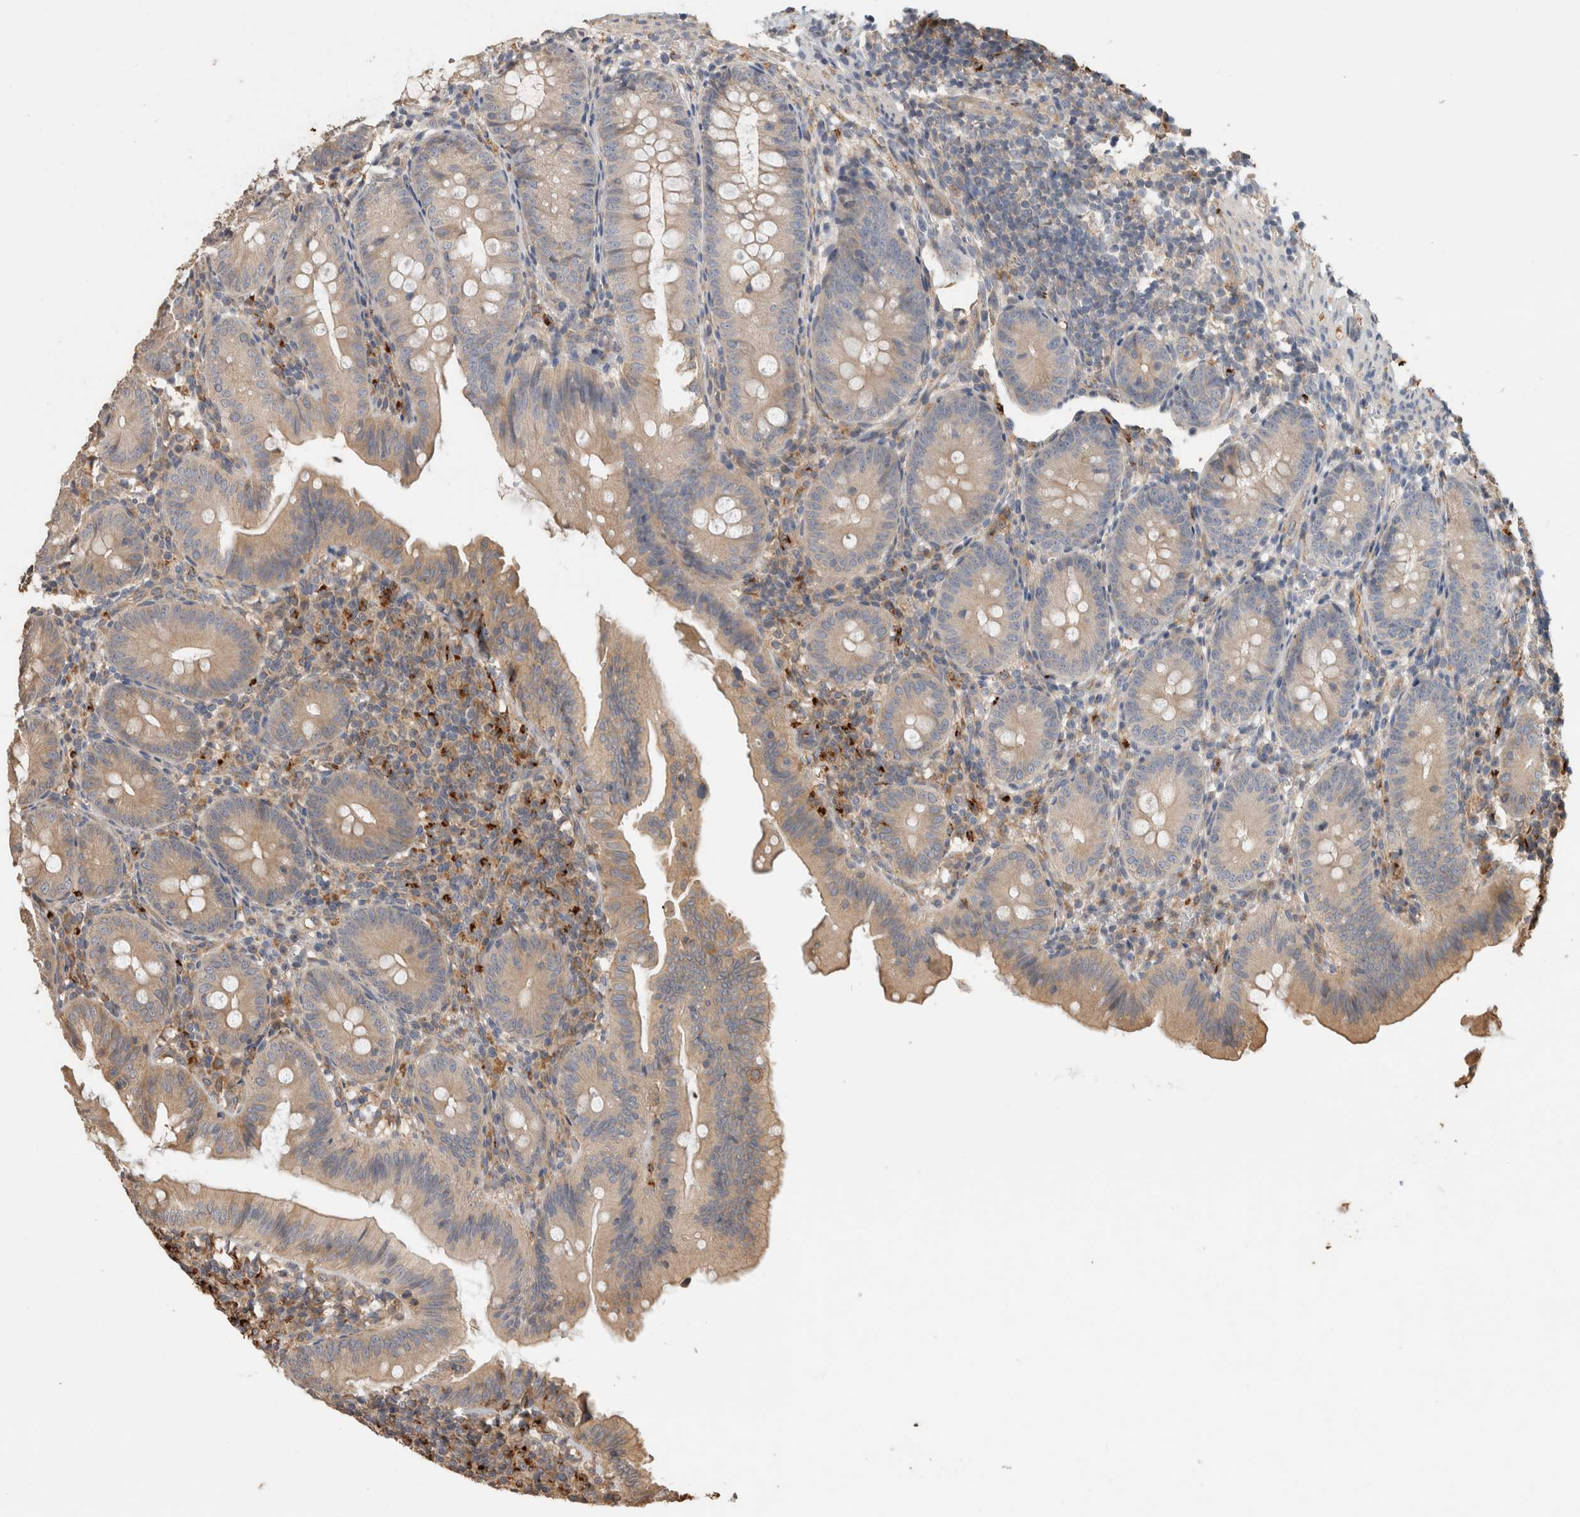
{"staining": {"intensity": "weak", "quantity": ">75%", "location": "cytoplasmic/membranous"}, "tissue": "appendix", "cell_type": "Glandular cells", "image_type": "normal", "snomed": [{"axis": "morphology", "description": "Normal tissue, NOS"}, {"axis": "topography", "description": "Appendix"}], "caption": "Appendix stained with DAB immunohistochemistry (IHC) displays low levels of weak cytoplasmic/membranous expression in about >75% of glandular cells.", "gene": "CLIP1", "patient": {"sex": "male", "age": 1}}